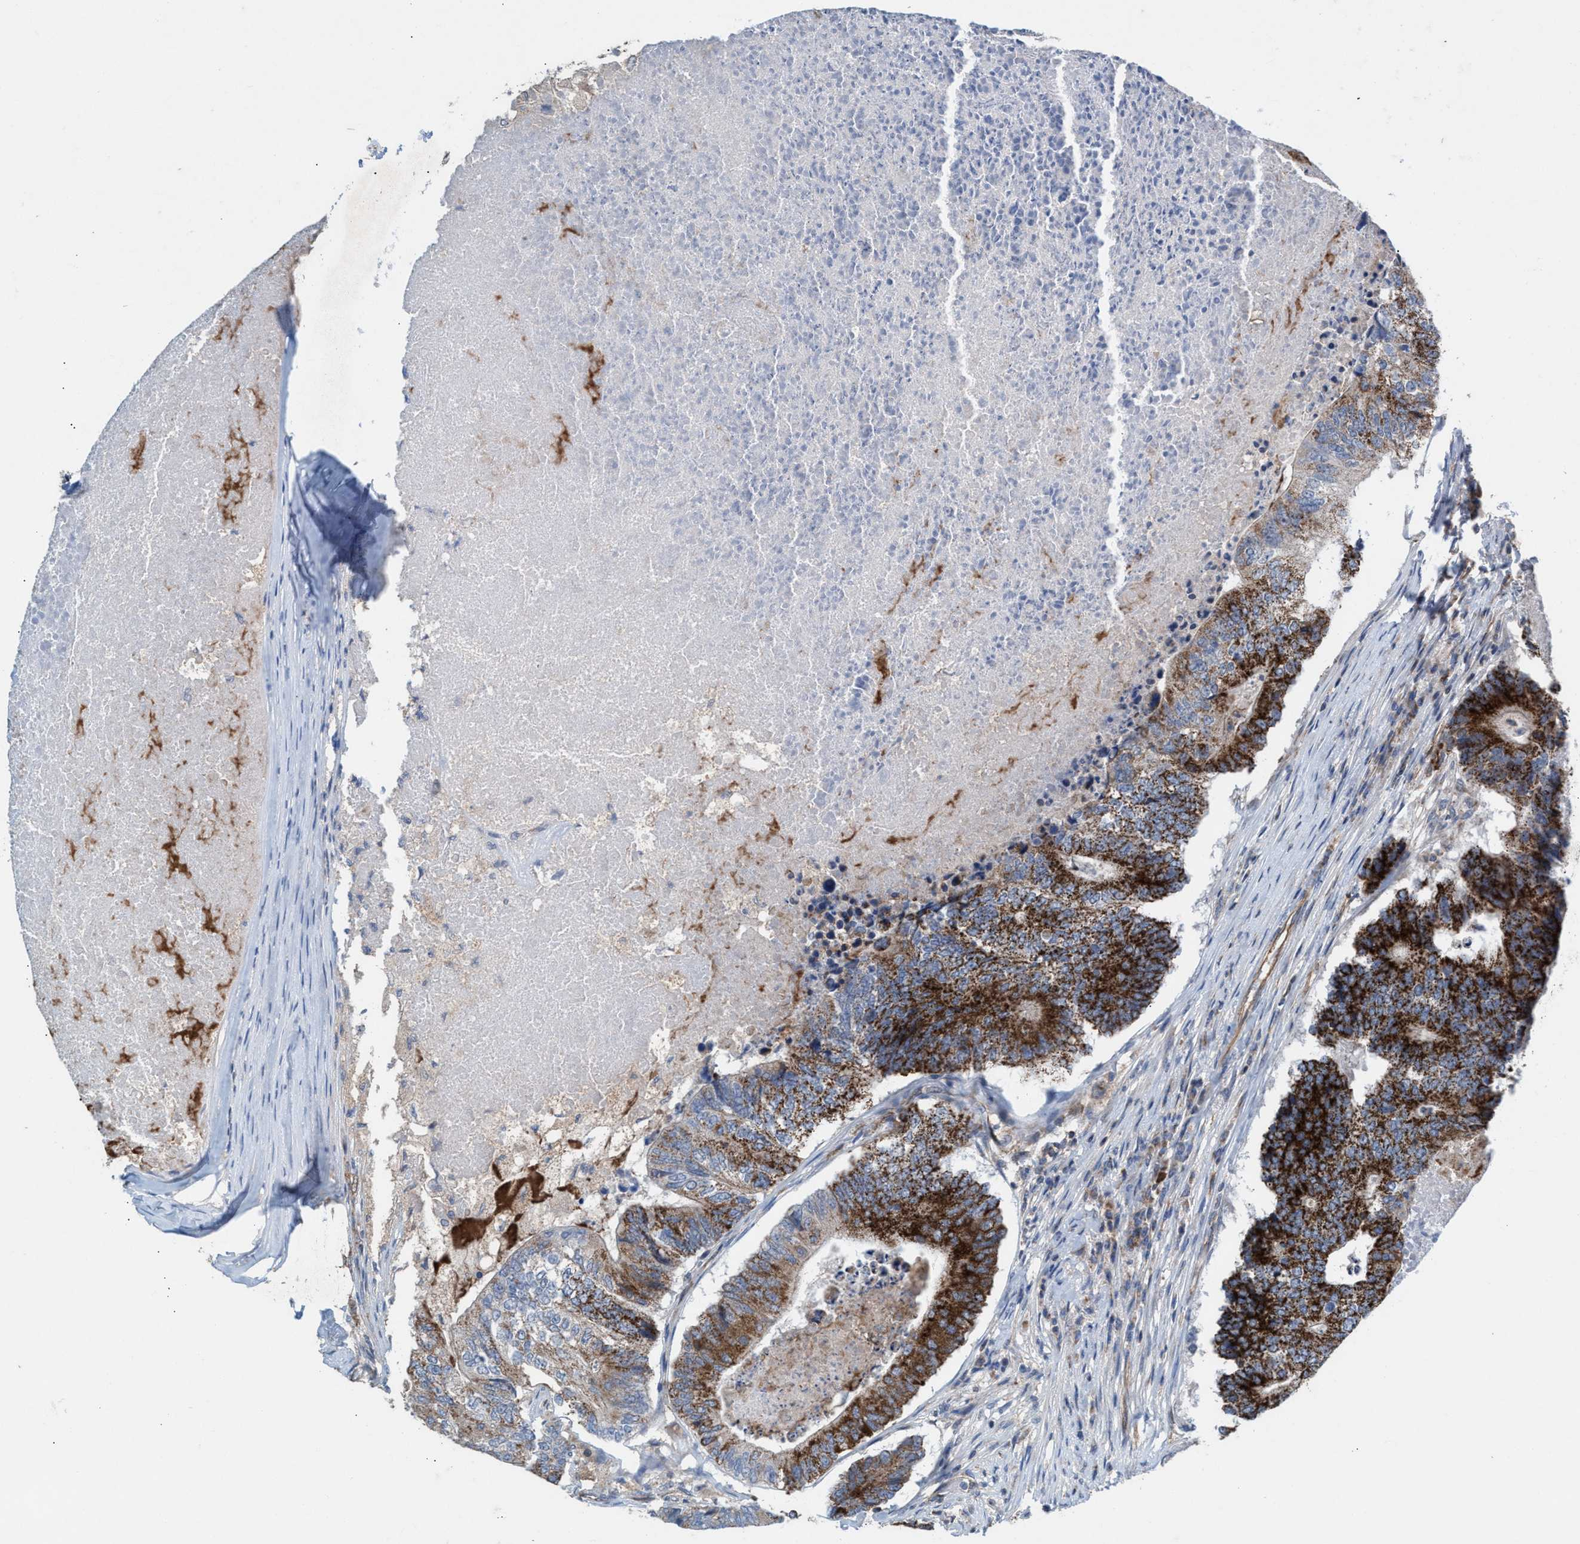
{"staining": {"intensity": "strong", "quantity": ">75%", "location": "cytoplasmic/membranous"}, "tissue": "colorectal cancer", "cell_type": "Tumor cells", "image_type": "cancer", "snomed": [{"axis": "morphology", "description": "Adenocarcinoma, NOS"}, {"axis": "topography", "description": "Colon"}], "caption": "An immunohistochemistry histopathology image of tumor tissue is shown. Protein staining in brown labels strong cytoplasmic/membranous positivity in colorectal cancer within tumor cells. The staining was performed using DAB (3,3'-diaminobenzidine) to visualize the protein expression in brown, while the nuclei were stained in blue with hematoxylin (Magnification: 20x).", "gene": "MRM1", "patient": {"sex": "female", "age": 67}}